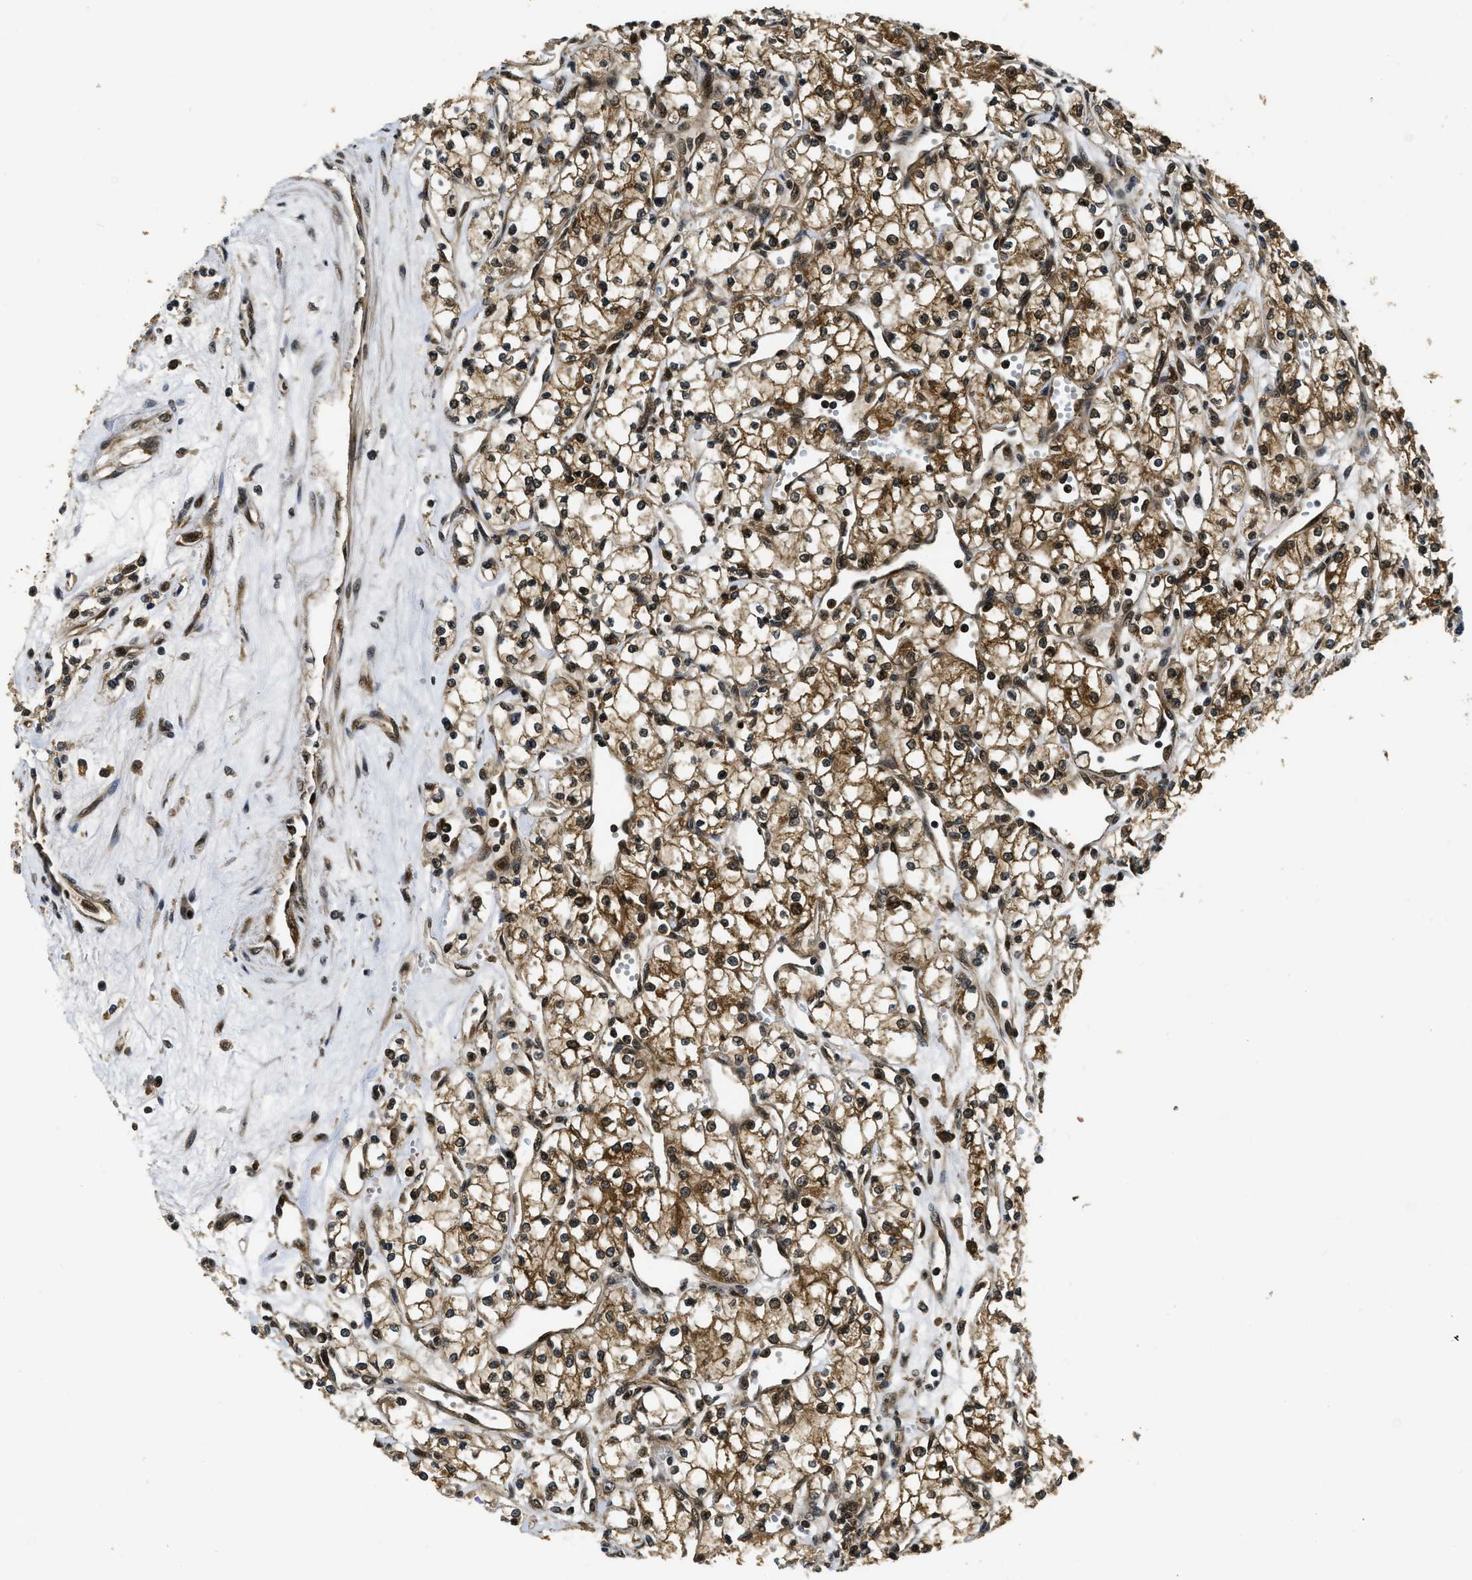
{"staining": {"intensity": "moderate", "quantity": ">75%", "location": "cytoplasmic/membranous,nuclear"}, "tissue": "renal cancer", "cell_type": "Tumor cells", "image_type": "cancer", "snomed": [{"axis": "morphology", "description": "Adenocarcinoma, NOS"}, {"axis": "topography", "description": "Kidney"}], "caption": "Moderate cytoplasmic/membranous and nuclear positivity is seen in approximately >75% of tumor cells in adenocarcinoma (renal). The staining was performed using DAB (3,3'-diaminobenzidine), with brown indicating positive protein expression. Nuclei are stained blue with hematoxylin.", "gene": "ADSL", "patient": {"sex": "male", "age": 59}}